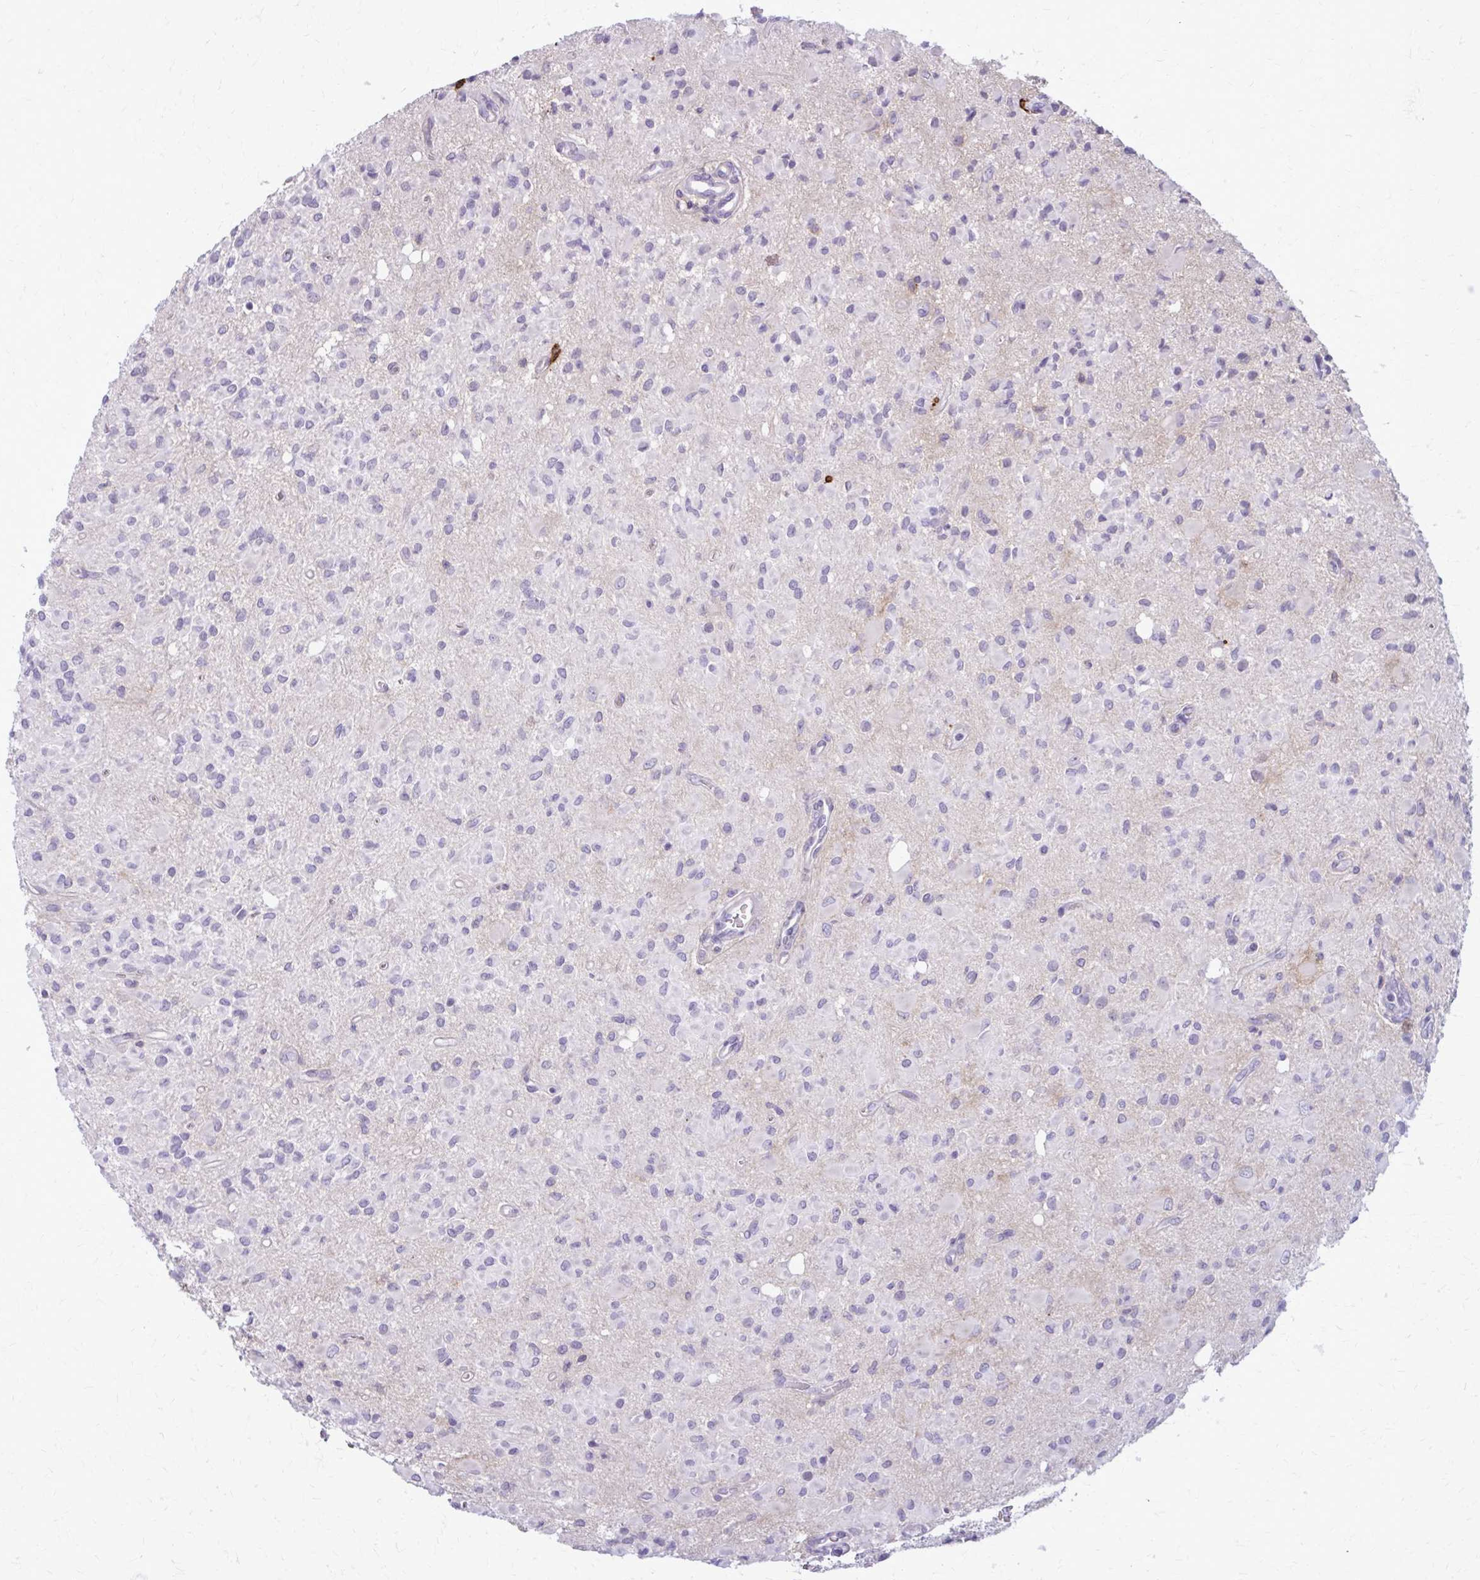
{"staining": {"intensity": "negative", "quantity": "none", "location": "none"}, "tissue": "glioma", "cell_type": "Tumor cells", "image_type": "cancer", "snomed": [{"axis": "morphology", "description": "Glioma, malignant, Low grade"}, {"axis": "topography", "description": "Brain"}], "caption": "A high-resolution photomicrograph shows immunohistochemistry staining of glioma, which exhibits no significant expression in tumor cells. Nuclei are stained in blue.", "gene": "CD38", "patient": {"sex": "female", "age": 33}}